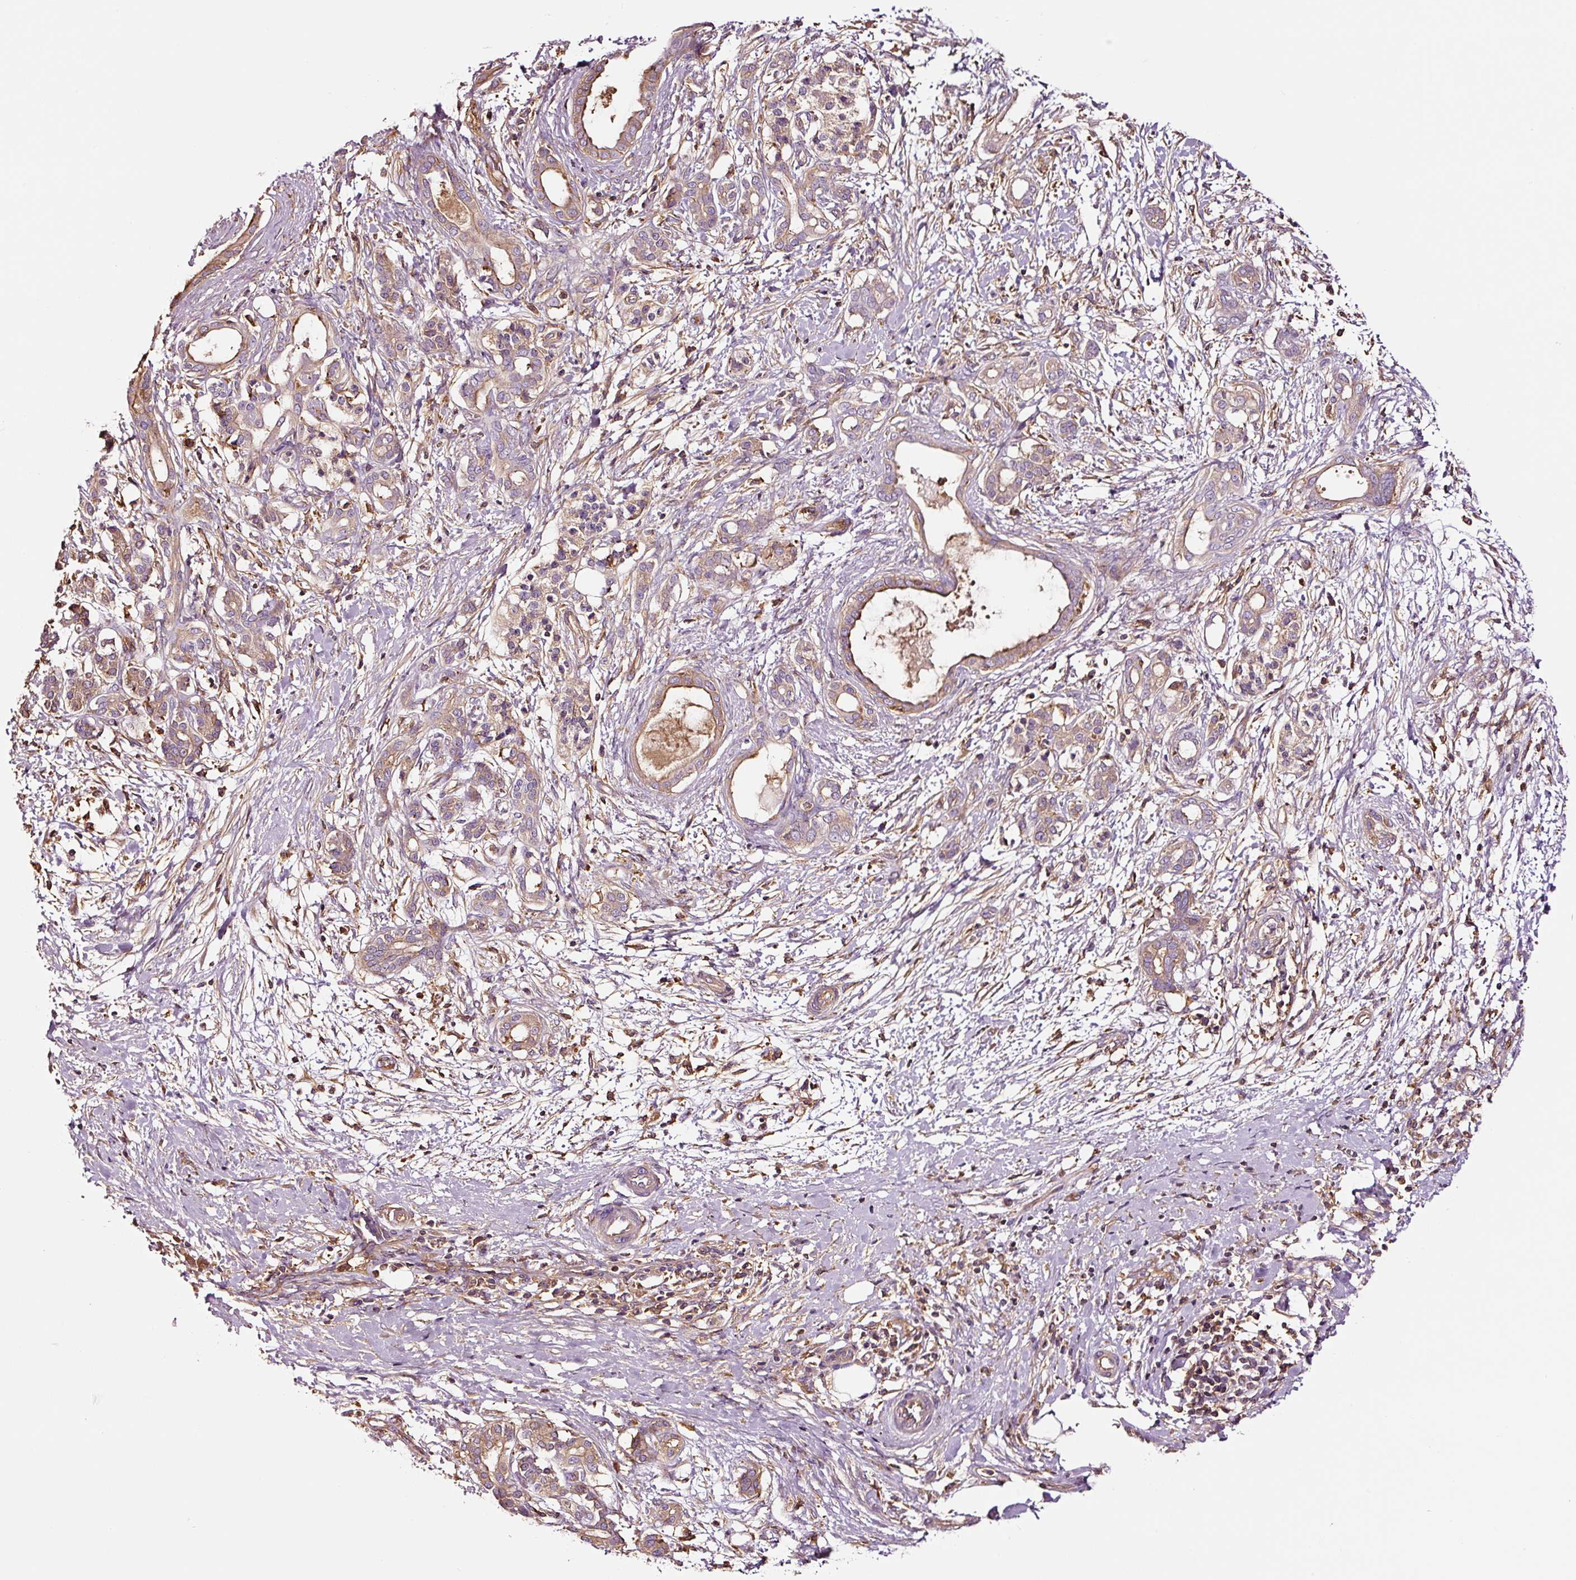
{"staining": {"intensity": "moderate", "quantity": "25%-75%", "location": "cytoplasmic/membranous"}, "tissue": "pancreatic cancer", "cell_type": "Tumor cells", "image_type": "cancer", "snomed": [{"axis": "morphology", "description": "Adenocarcinoma, NOS"}, {"axis": "topography", "description": "Pancreas"}], "caption": "The photomicrograph shows a brown stain indicating the presence of a protein in the cytoplasmic/membranous of tumor cells in pancreatic cancer. Using DAB (brown) and hematoxylin (blue) stains, captured at high magnification using brightfield microscopy.", "gene": "METAP1", "patient": {"sex": "female", "age": 55}}